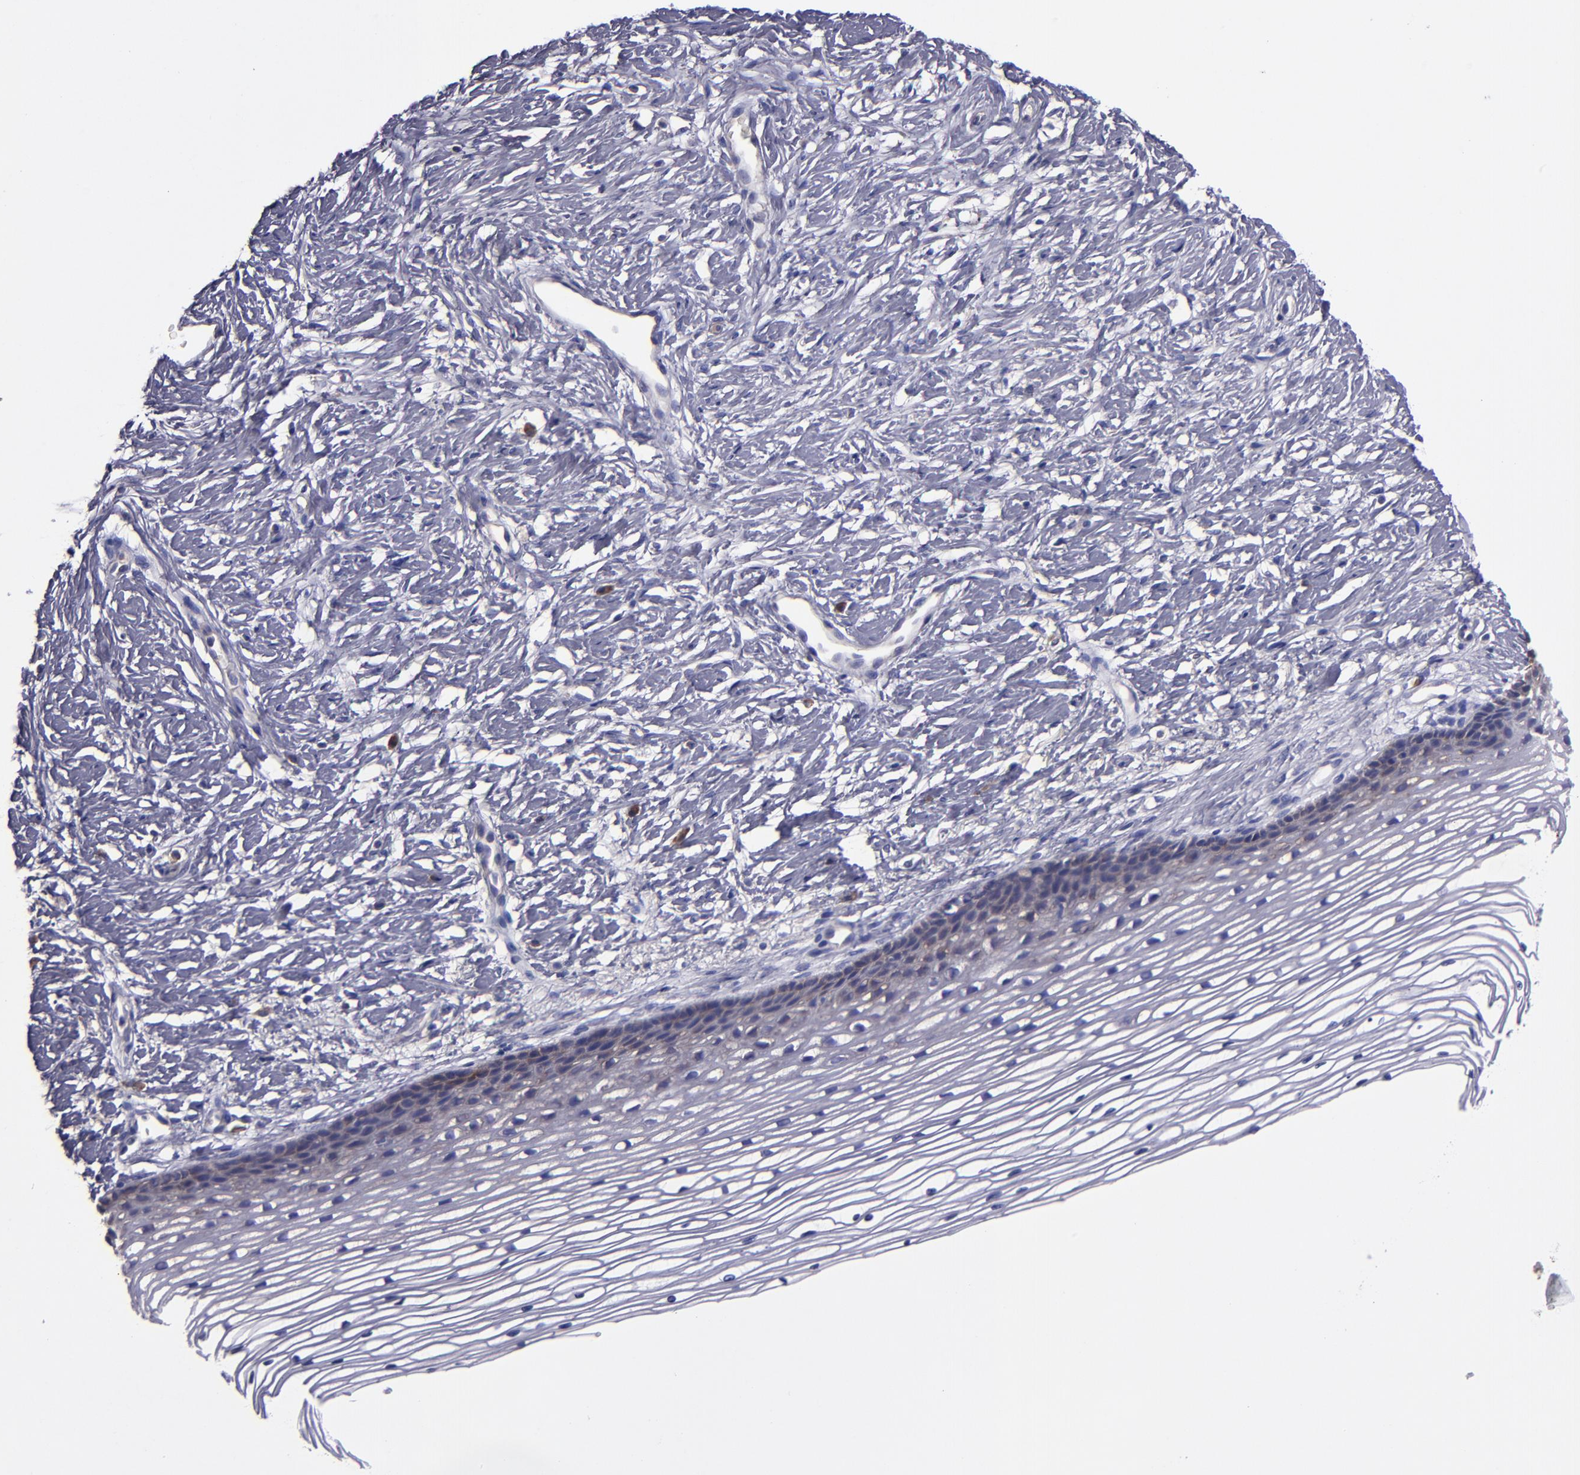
{"staining": {"intensity": "weak", "quantity": "<25%", "location": "cytoplasmic/membranous"}, "tissue": "cervix", "cell_type": "Glandular cells", "image_type": "normal", "snomed": [{"axis": "morphology", "description": "Normal tissue, NOS"}, {"axis": "topography", "description": "Cervix"}], "caption": "High magnification brightfield microscopy of normal cervix stained with DAB (3,3'-diaminobenzidine) (brown) and counterstained with hematoxylin (blue): glandular cells show no significant positivity.", "gene": "CARS1", "patient": {"sex": "female", "age": 77}}